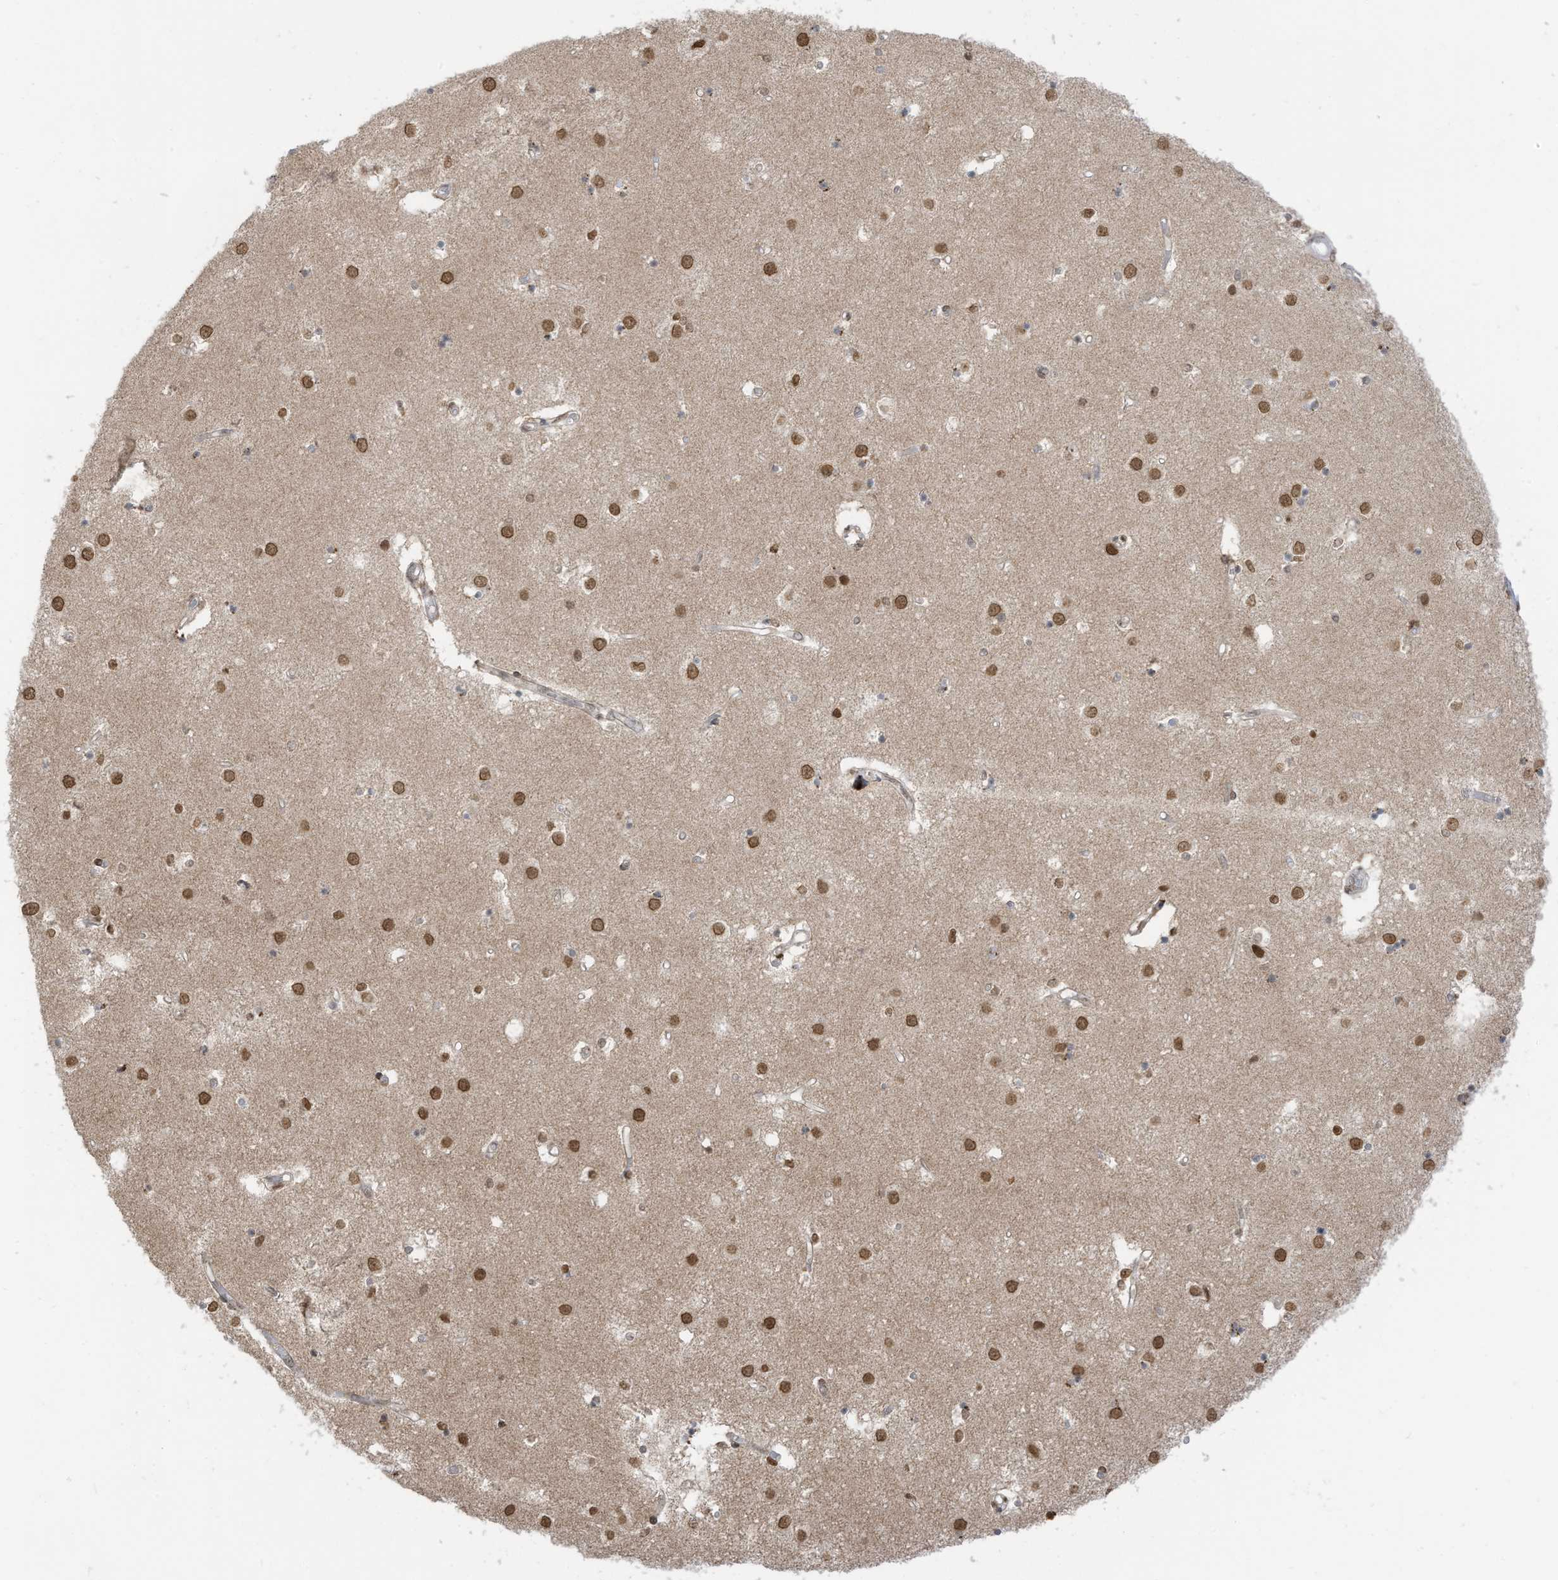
{"staining": {"intensity": "moderate", "quantity": "25%-75%", "location": "nuclear"}, "tissue": "caudate", "cell_type": "Glial cells", "image_type": "normal", "snomed": [{"axis": "morphology", "description": "Normal tissue, NOS"}, {"axis": "topography", "description": "Lateral ventricle wall"}], "caption": "Immunohistochemistry (IHC) of unremarkable human caudate reveals medium levels of moderate nuclear staining in about 25%-75% of glial cells. The protein is shown in brown color, while the nuclei are stained blue.", "gene": "KPNB1", "patient": {"sex": "male", "age": 45}}